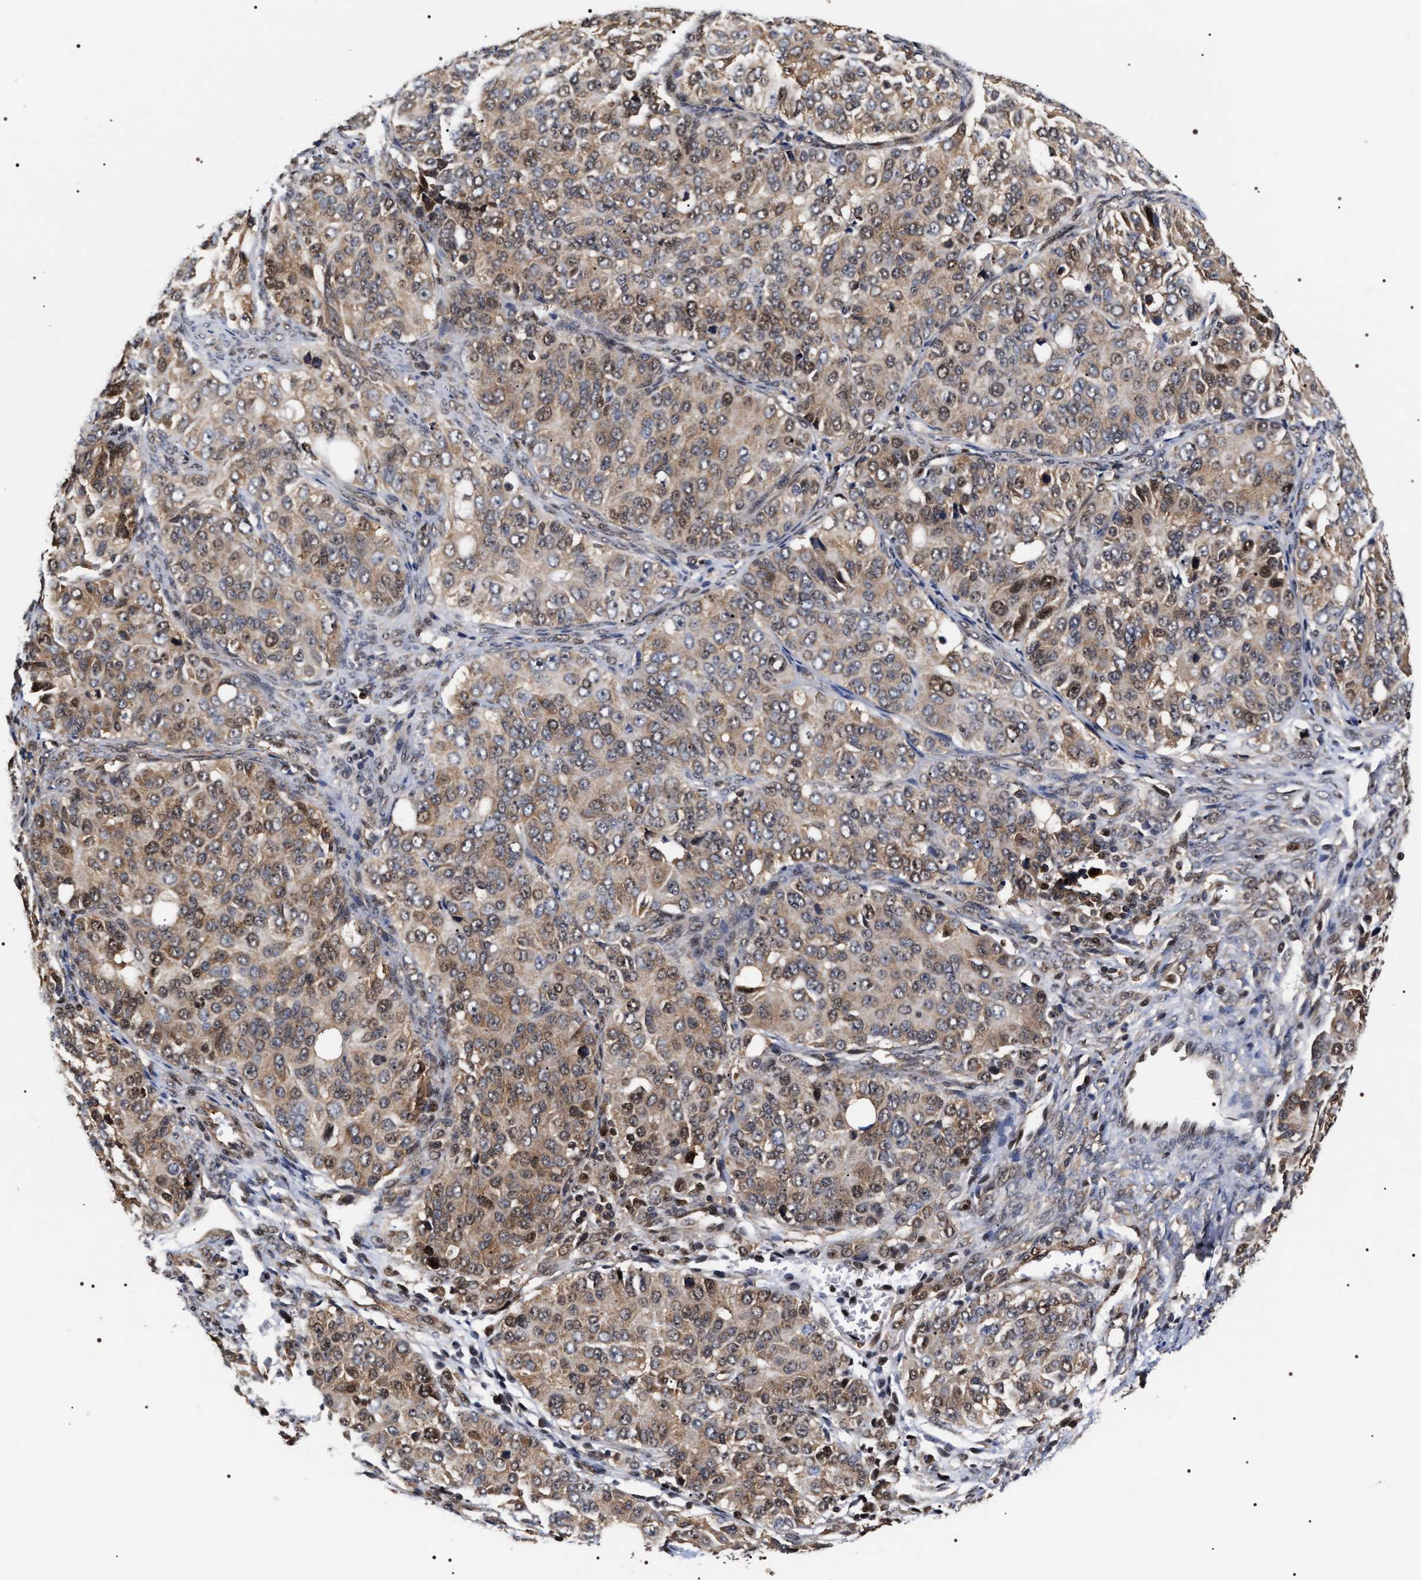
{"staining": {"intensity": "moderate", "quantity": ">75%", "location": "cytoplasmic/membranous,nuclear"}, "tissue": "ovarian cancer", "cell_type": "Tumor cells", "image_type": "cancer", "snomed": [{"axis": "morphology", "description": "Carcinoma, endometroid"}, {"axis": "topography", "description": "Ovary"}], "caption": "Immunohistochemical staining of ovarian endometroid carcinoma demonstrates medium levels of moderate cytoplasmic/membranous and nuclear expression in about >75% of tumor cells.", "gene": "BAG6", "patient": {"sex": "female", "age": 51}}